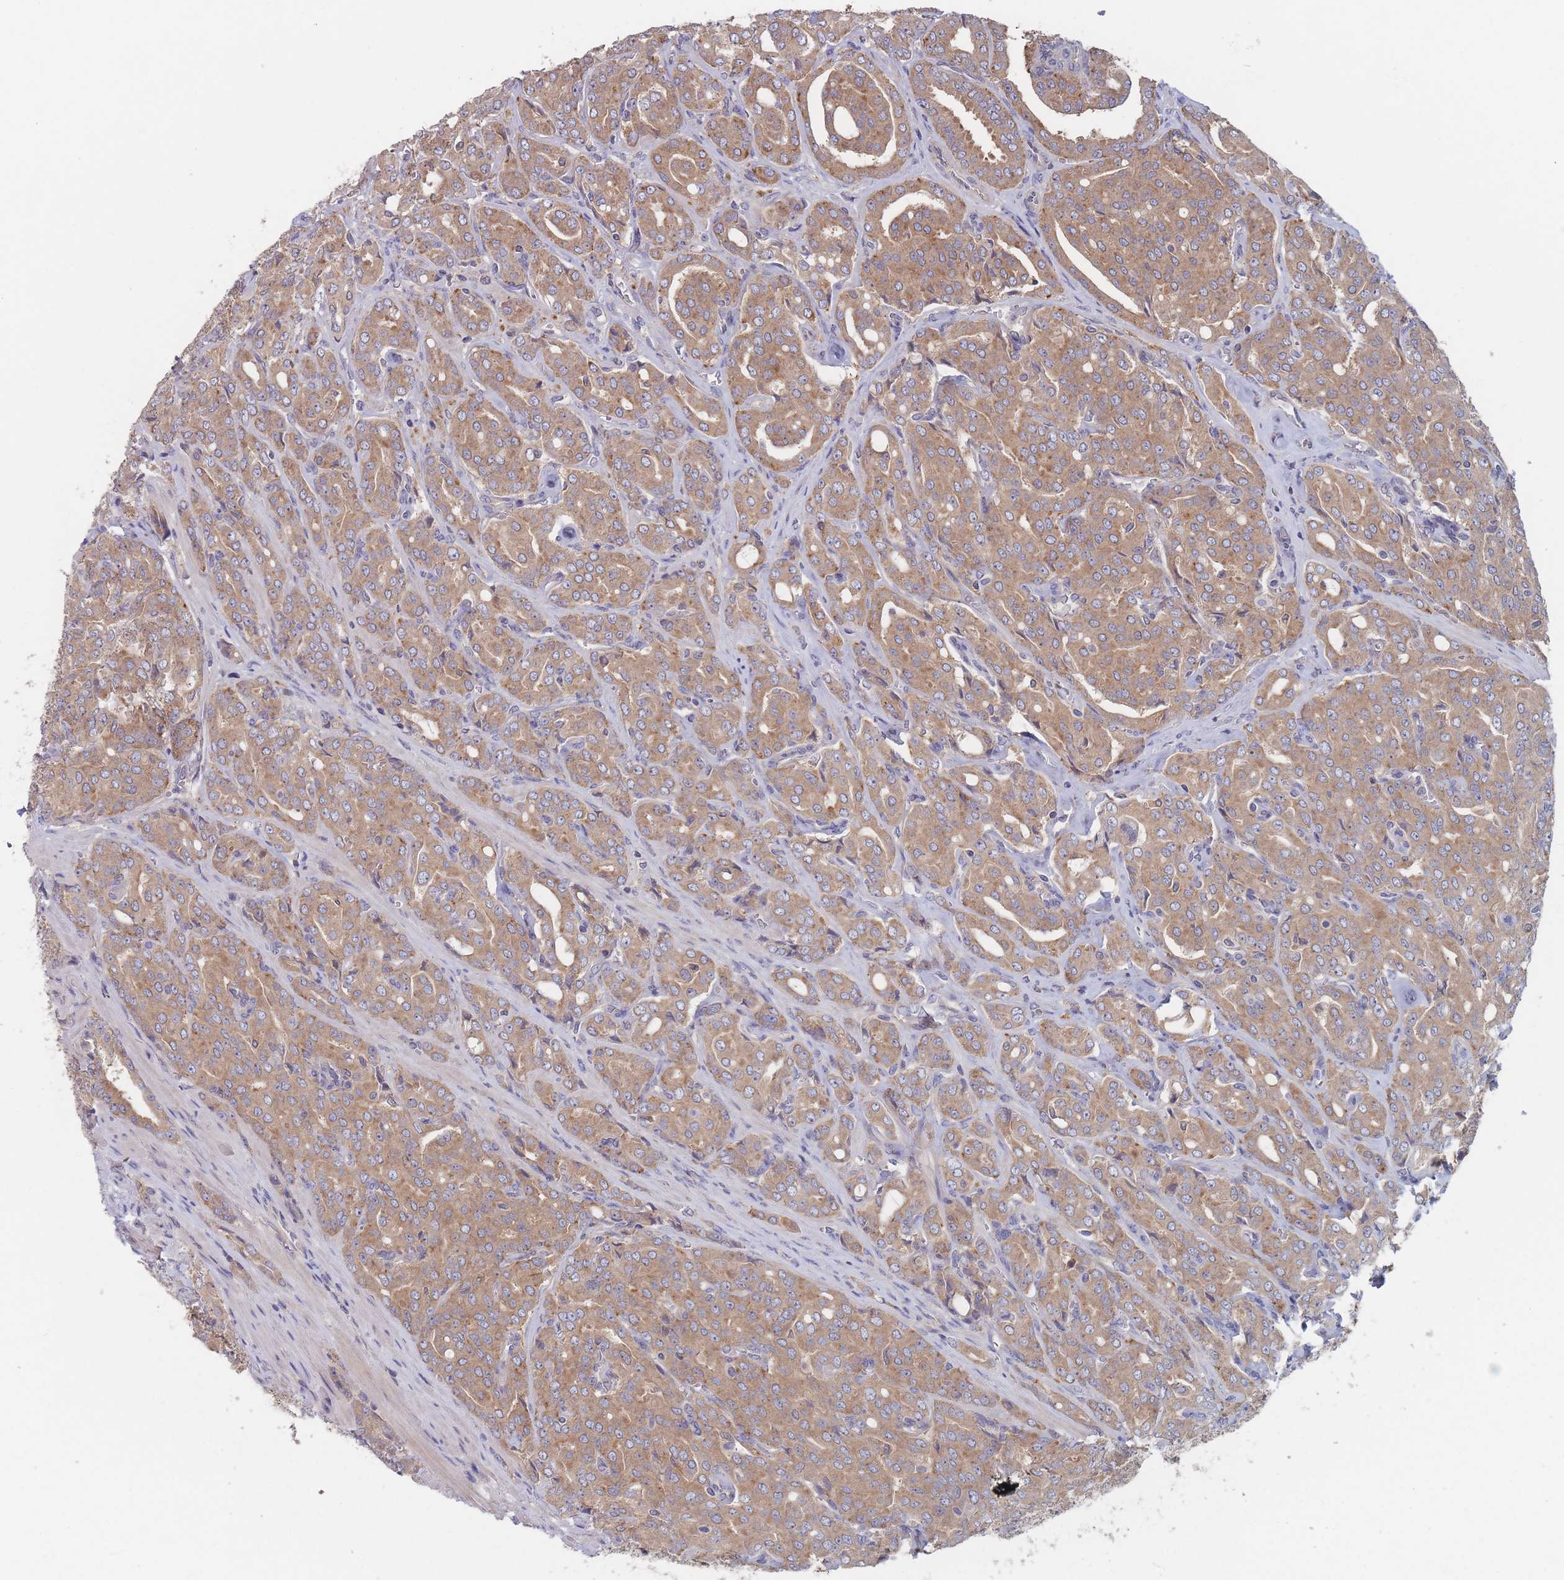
{"staining": {"intensity": "moderate", "quantity": ">75%", "location": "cytoplasmic/membranous"}, "tissue": "prostate cancer", "cell_type": "Tumor cells", "image_type": "cancer", "snomed": [{"axis": "morphology", "description": "Adenocarcinoma, High grade"}, {"axis": "topography", "description": "Prostate"}], "caption": "An image of human prostate cancer (adenocarcinoma (high-grade)) stained for a protein reveals moderate cytoplasmic/membranous brown staining in tumor cells. (DAB (3,3'-diaminobenzidine) IHC with brightfield microscopy, high magnification).", "gene": "EFCC1", "patient": {"sex": "male", "age": 68}}